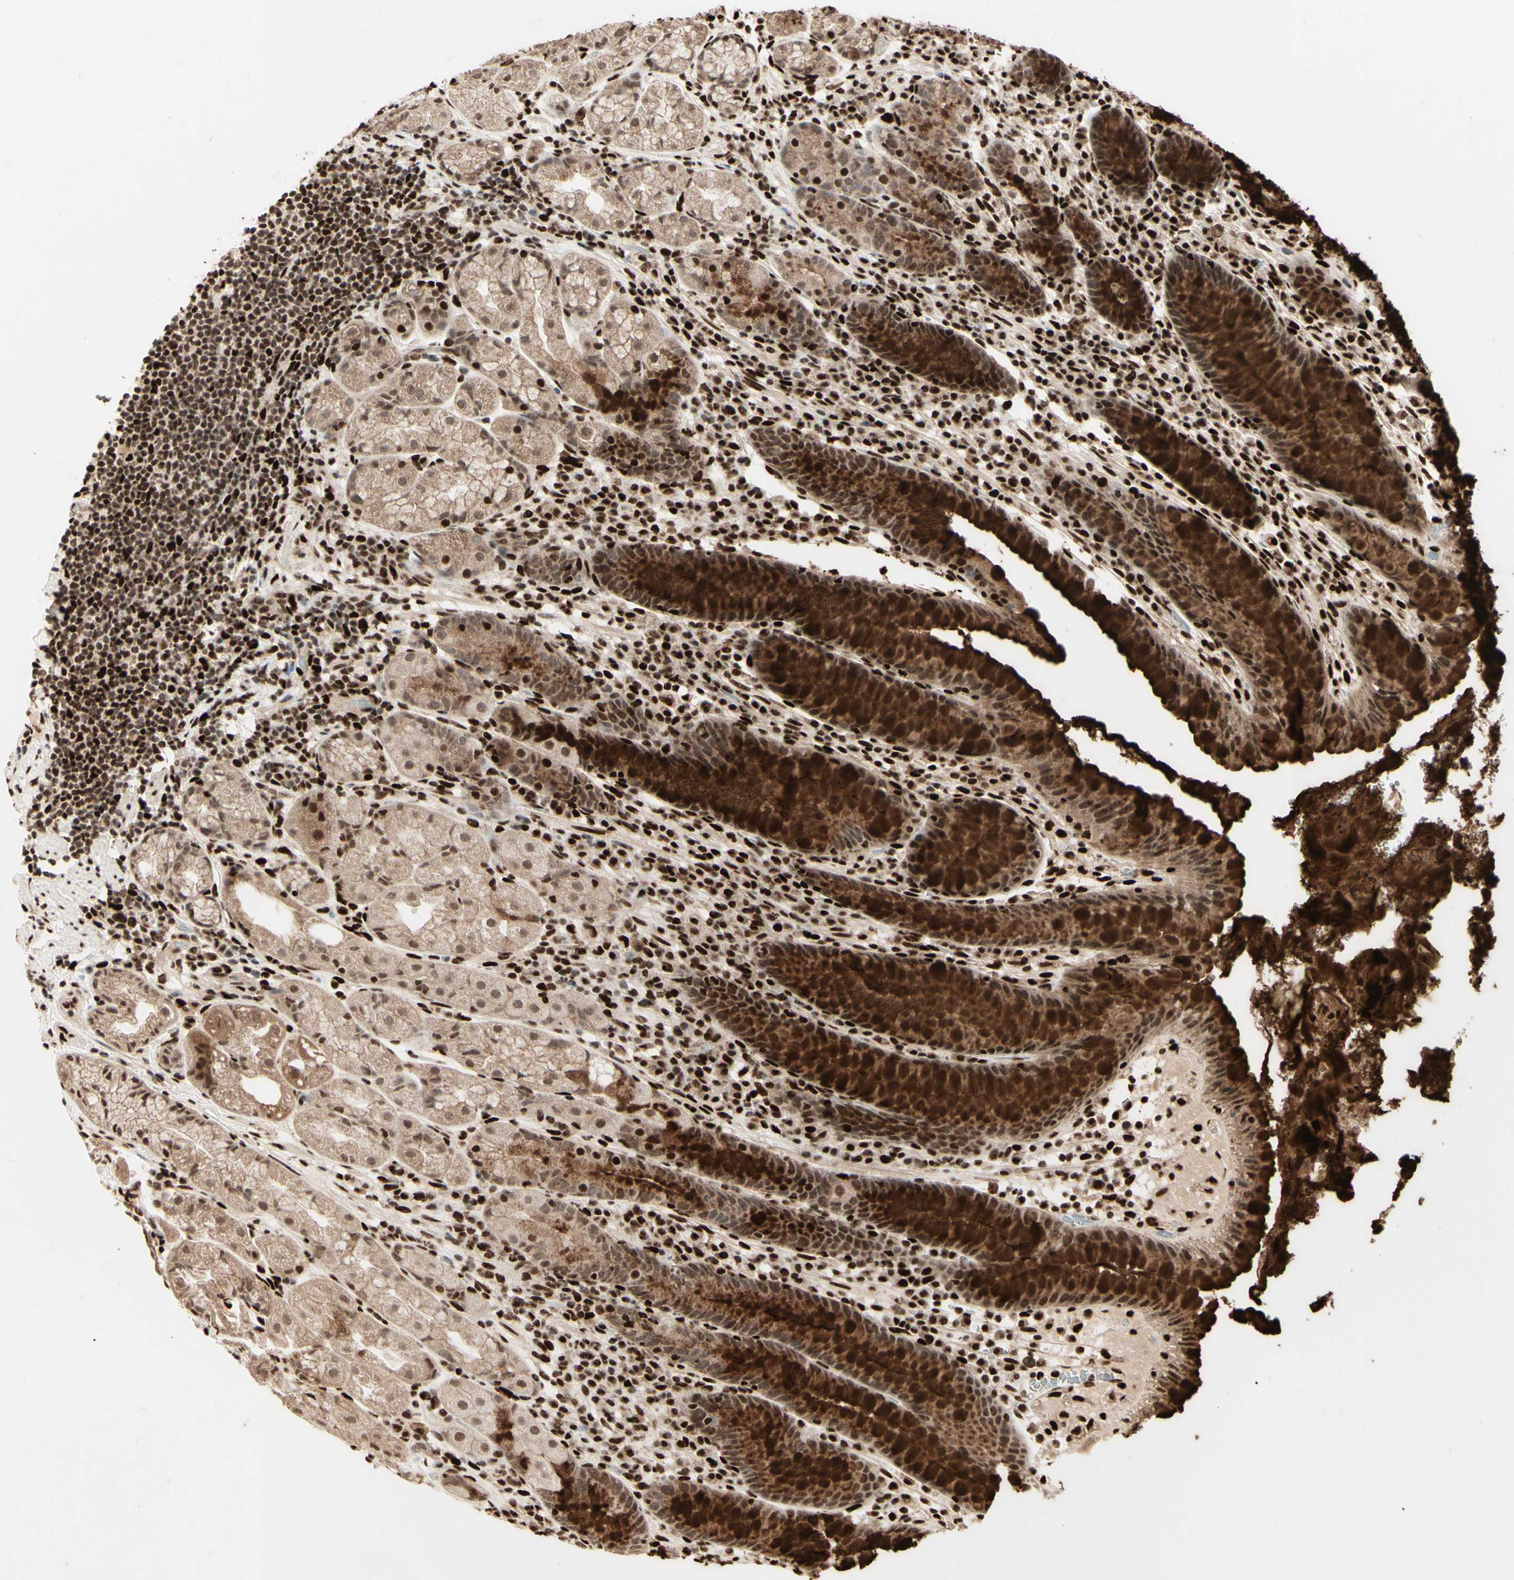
{"staining": {"intensity": "strong", "quantity": ">75%", "location": "cytoplasmic/membranous,nuclear"}, "tissue": "stomach", "cell_type": "Glandular cells", "image_type": "normal", "snomed": [{"axis": "morphology", "description": "Normal tissue, NOS"}, {"axis": "topography", "description": "Stomach, lower"}], "caption": "IHC photomicrograph of normal stomach stained for a protein (brown), which displays high levels of strong cytoplasmic/membranous,nuclear positivity in approximately >75% of glandular cells.", "gene": "NR3C1", "patient": {"sex": "male", "age": 52}}